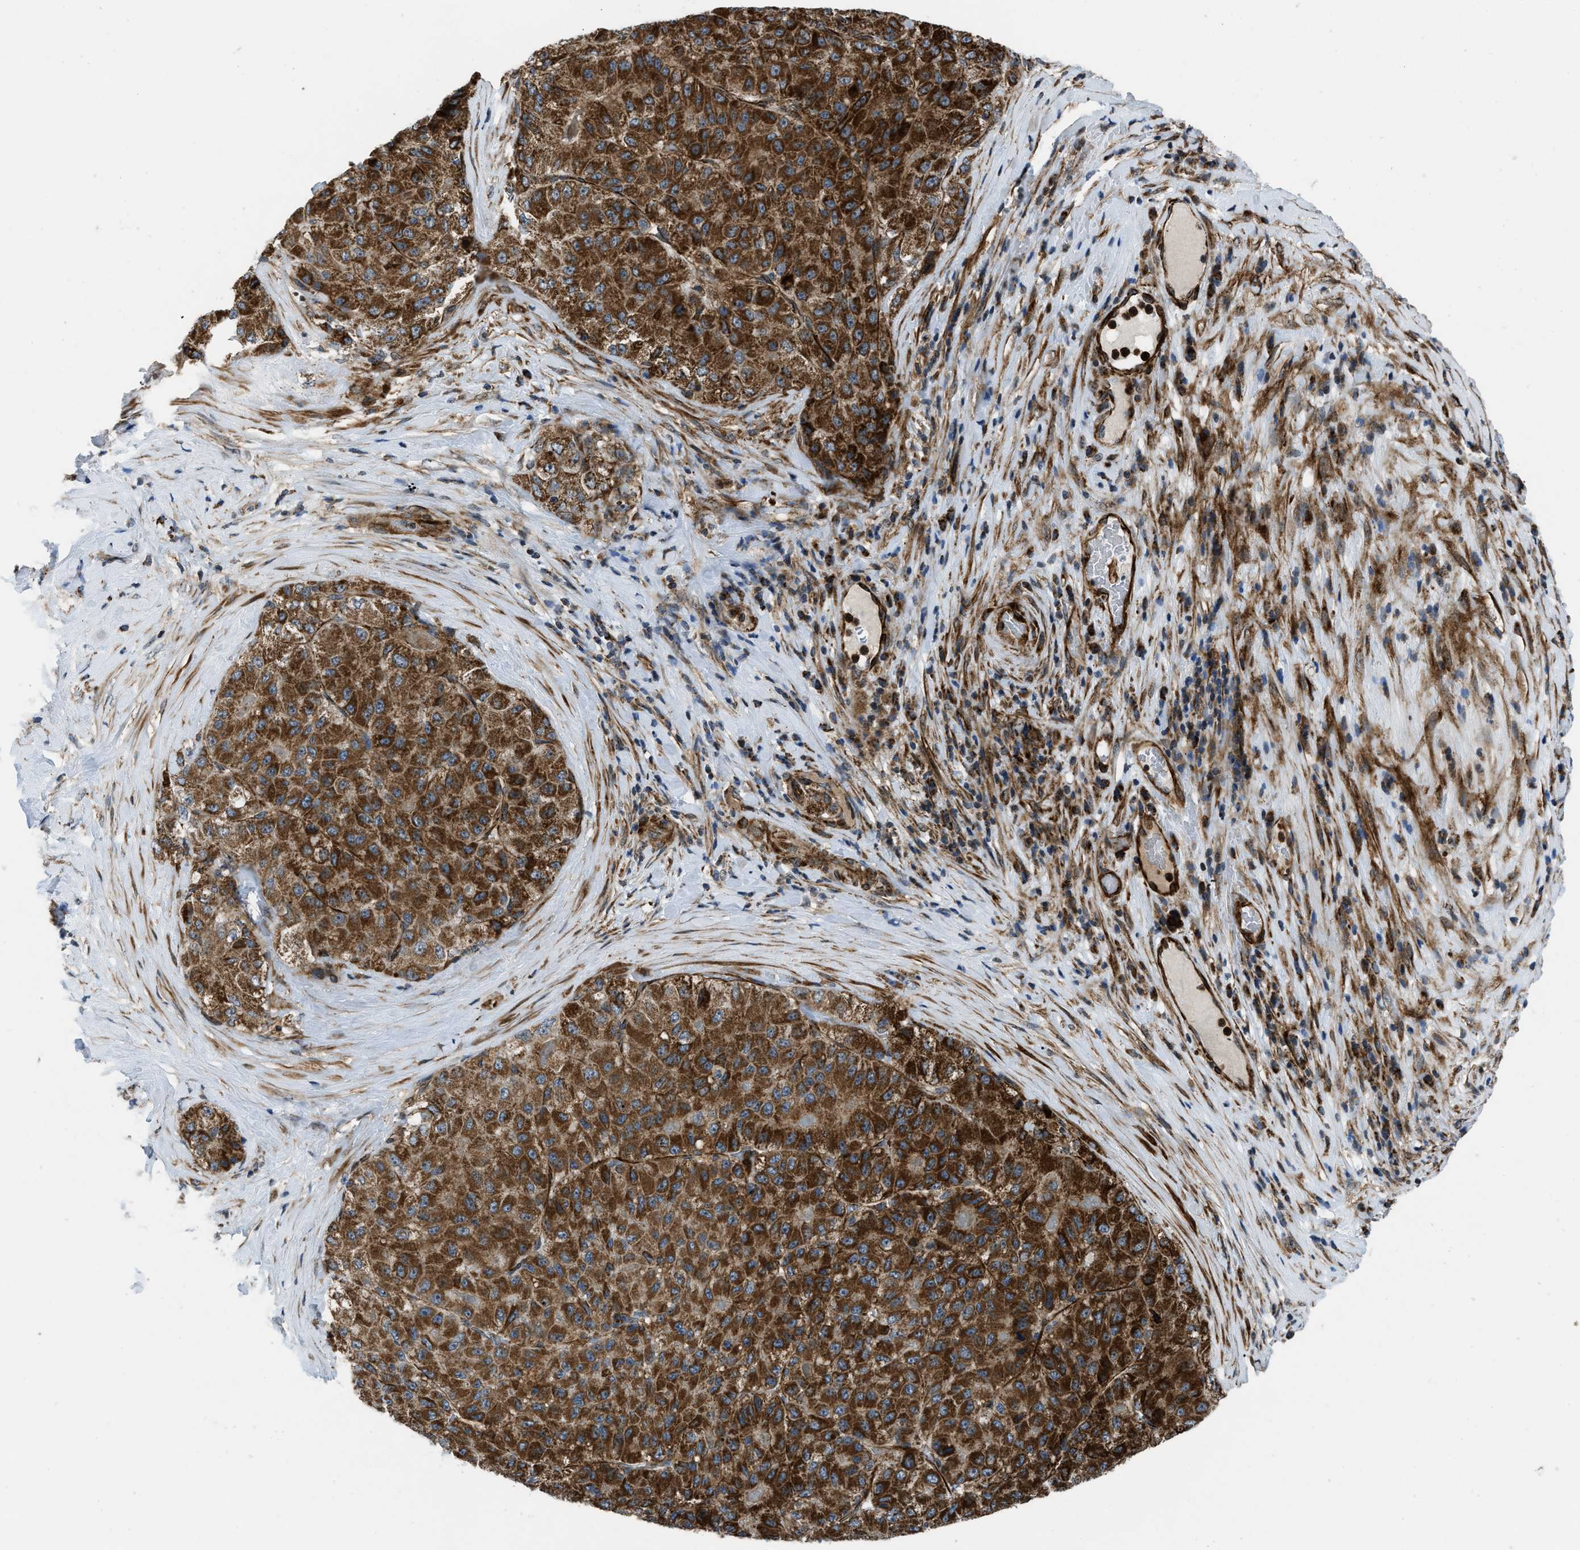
{"staining": {"intensity": "strong", "quantity": ">75%", "location": "cytoplasmic/membranous"}, "tissue": "liver cancer", "cell_type": "Tumor cells", "image_type": "cancer", "snomed": [{"axis": "morphology", "description": "Carcinoma, Hepatocellular, NOS"}, {"axis": "topography", "description": "Liver"}], "caption": "Immunohistochemical staining of liver cancer shows high levels of strong cytoplasmic/membranous protein staining in about >75% of tumor cells.", "gene": "GSDME", "patient": {"sex": "male", "age": 80}}